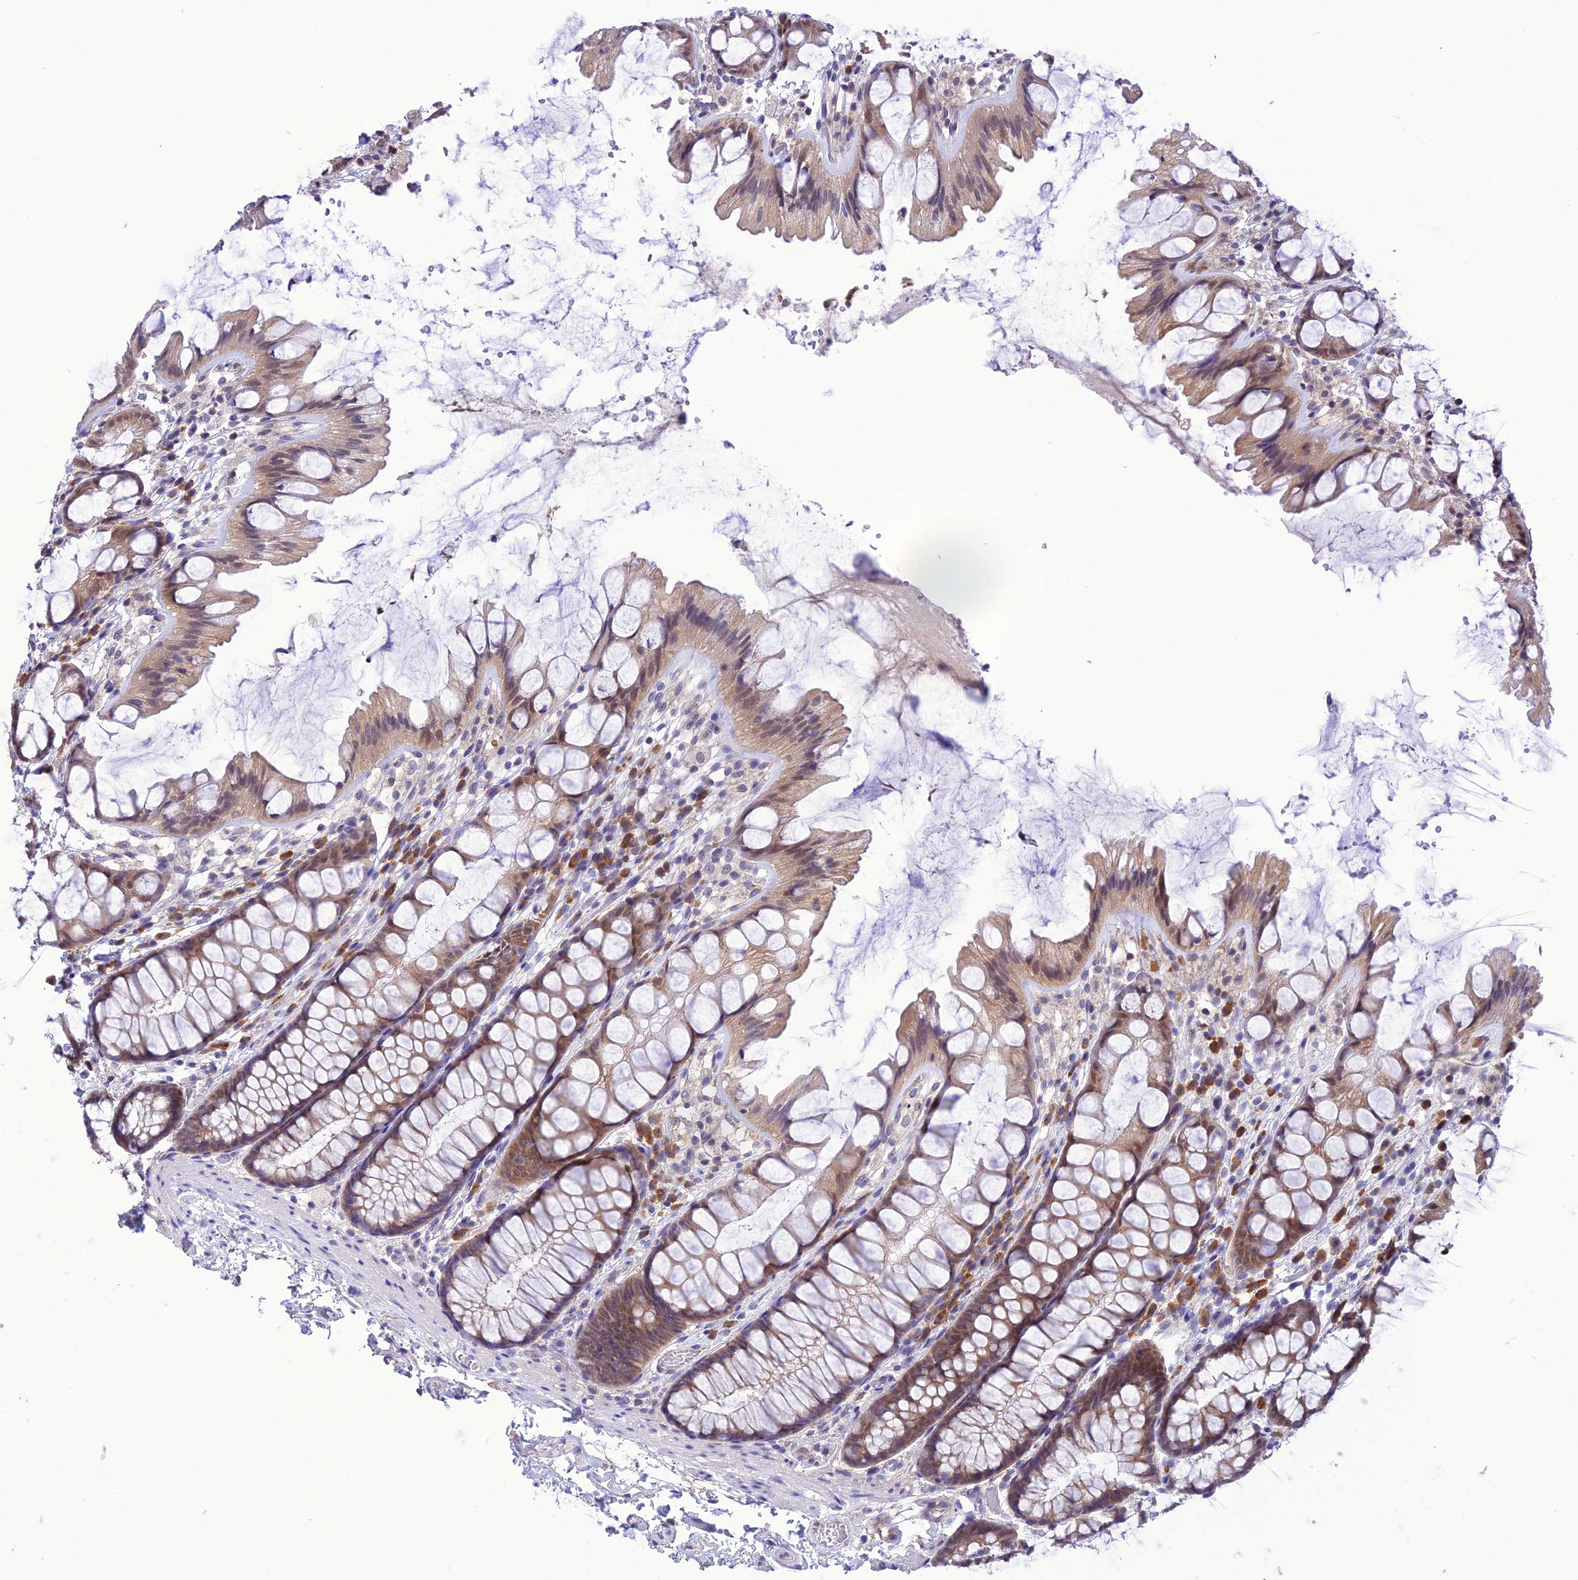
{"staining": {"intensity": "negative", "quantity": "none", "location": "none"}, "tissue": "colon", "cell_type": "Endothelial cells", "image_type": "normal", "snomed": [{"axis": "morphology", "description": "Normal tissue, NOS"}, {"axis": "topography", "description": "Colon"}], "caption": "DAB (3,3'-diaminobenzidine) immunohistochemical staining of normal human colon displays no significant expression in endothelial cells.", "gene": "RNF126", "patient": {"sex": "male", "age": 47}}